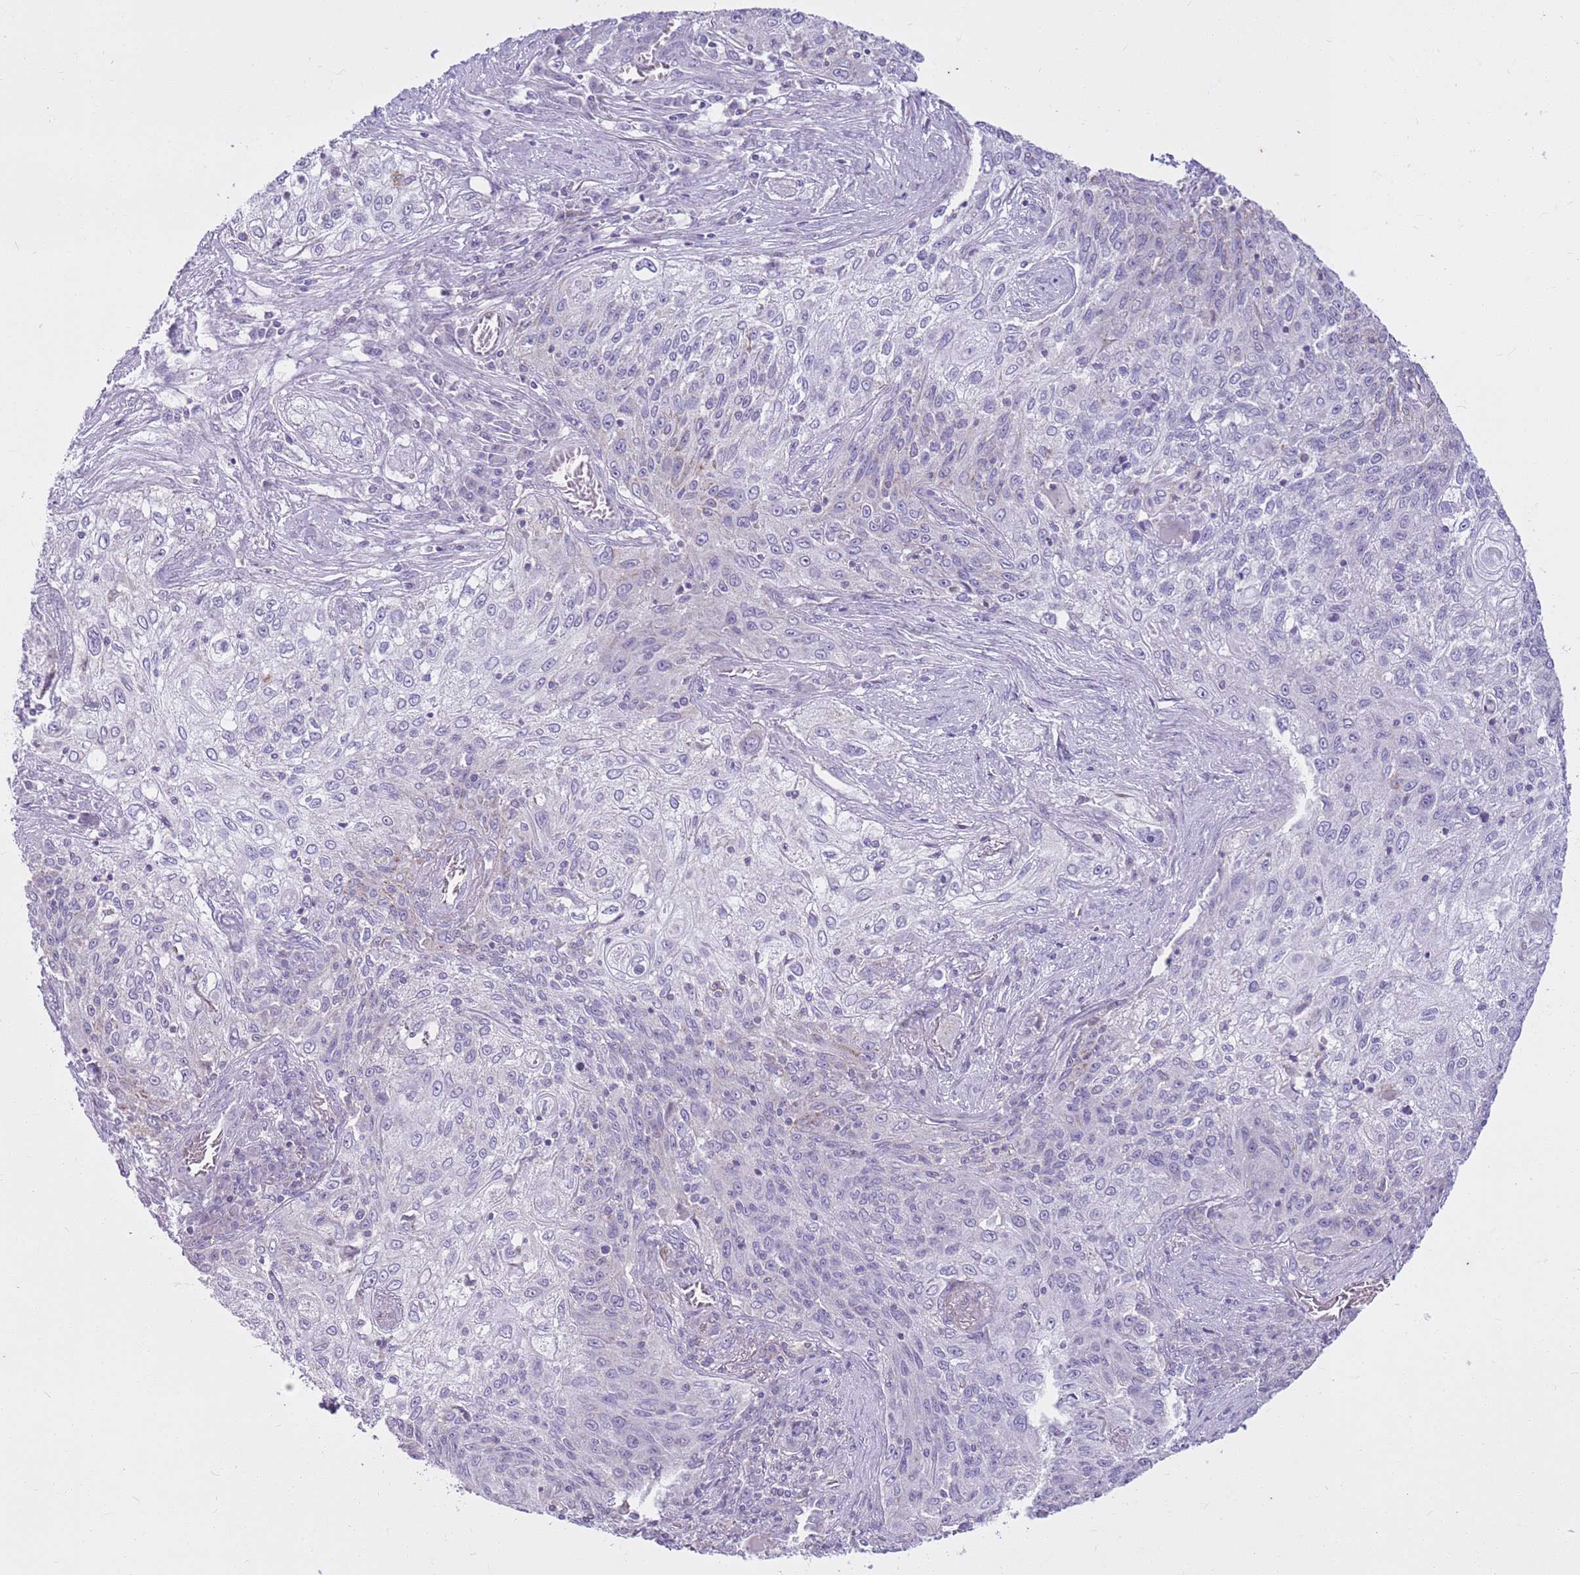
{"staining": {"intensity": "negative", "quantity": "none", "location": "none"}, "tissue": "lung cancer", "cell_type": "Tumor cells", "image_type": "cancer", "snomed": [{"axis": "morphology", "description": "Squamous cell carcinoma, NOS"}, {"axis": "topography", "description": "Lung"}], "caption": "An immunohistochemistry (IHC) image of squamous cell carcinoma (lung) is shown. There is no staining in tumor cells of squamous cell carcinoma (lung). The staining was performed using DAB (3,3'-diaminobenzidine) to visualize the protein expression in brown, while the nuclei were stained in blue with hematoxylin (Magnification: 20x).", "gene": "CNPPD1", "patient": {"sex": "female", "age": 69}}